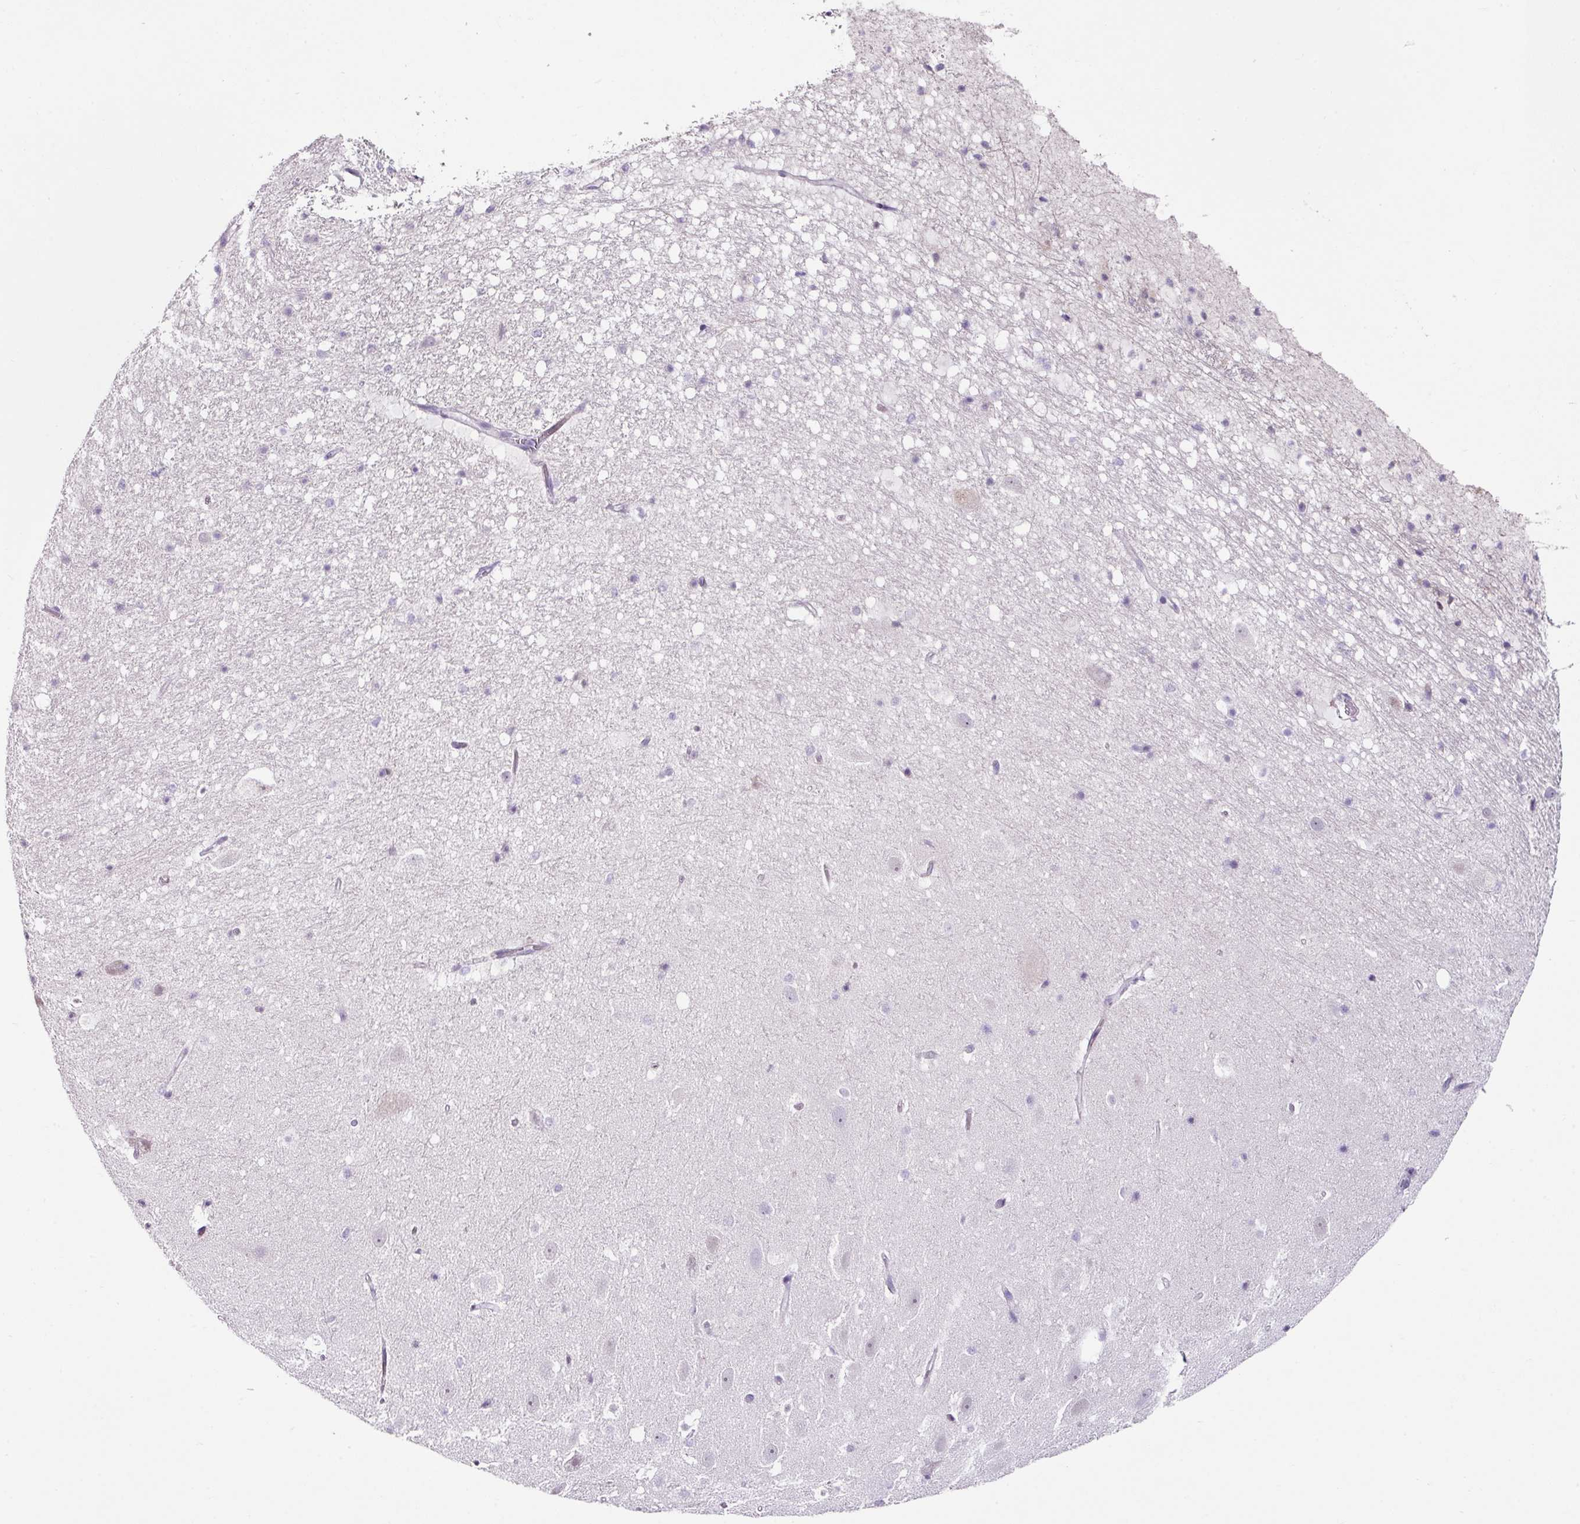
{"staining": {"intensity": "negative", "quantity": "none", "location": "none"}, "tissue": "hippocampus", "cell_type": "Glial cells", "image_type": "normal", "snomed": [{"axis": "morphology", "description": "Normal tissue, NOS"}, {"axis": "topography", "description": "Hippocampus"}], "caption": "Hippocampus stained for a protein using IHC exhibits no staining glial cells.", "gene": "TRA2A", "patient": {"sex": "male", "age": 37}}